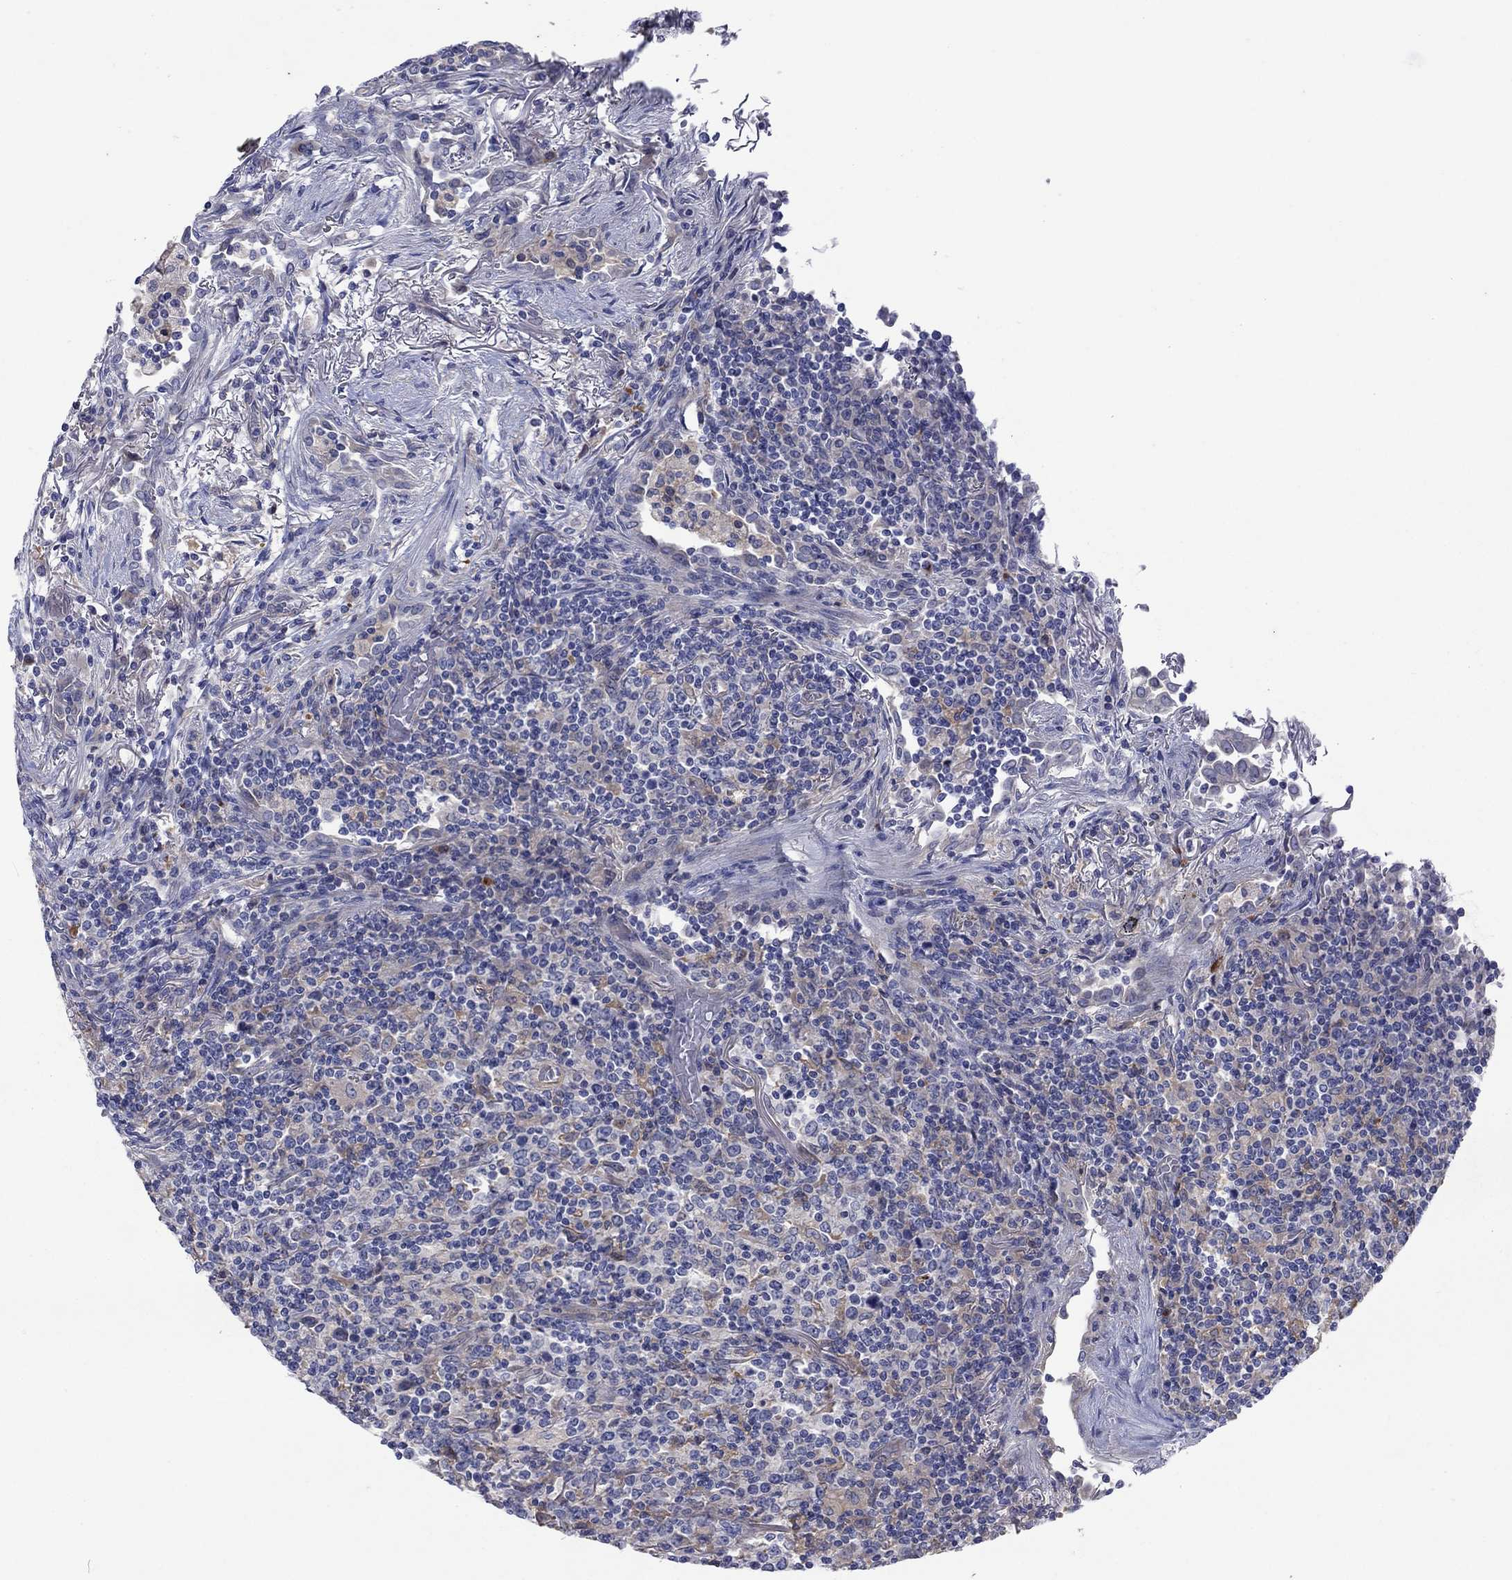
{"staining": {"intensity": "weak", "quantity": "25%-75%", "location": "cytoplasmic/membranous"}, "tissue": "lymphoma", "cell_type": "Tumor cells", "image_type": "cancer", "snomed": [{"axis": "morphology", "description": "Malignant lymphoma, non-Hodgkin's type, High grade"}, {"axis": "topography", "description": "Lung"}], "caption": "A high-resolution histopathology image shows immunohistochemistry (IHC) staining of lymphoma, which displays weak cytoplasmic/membranous staining in approximately 25%-75% of tumor cells.", "gene": "PLCL2", "patient": {"sex": "male", "age": 79}}